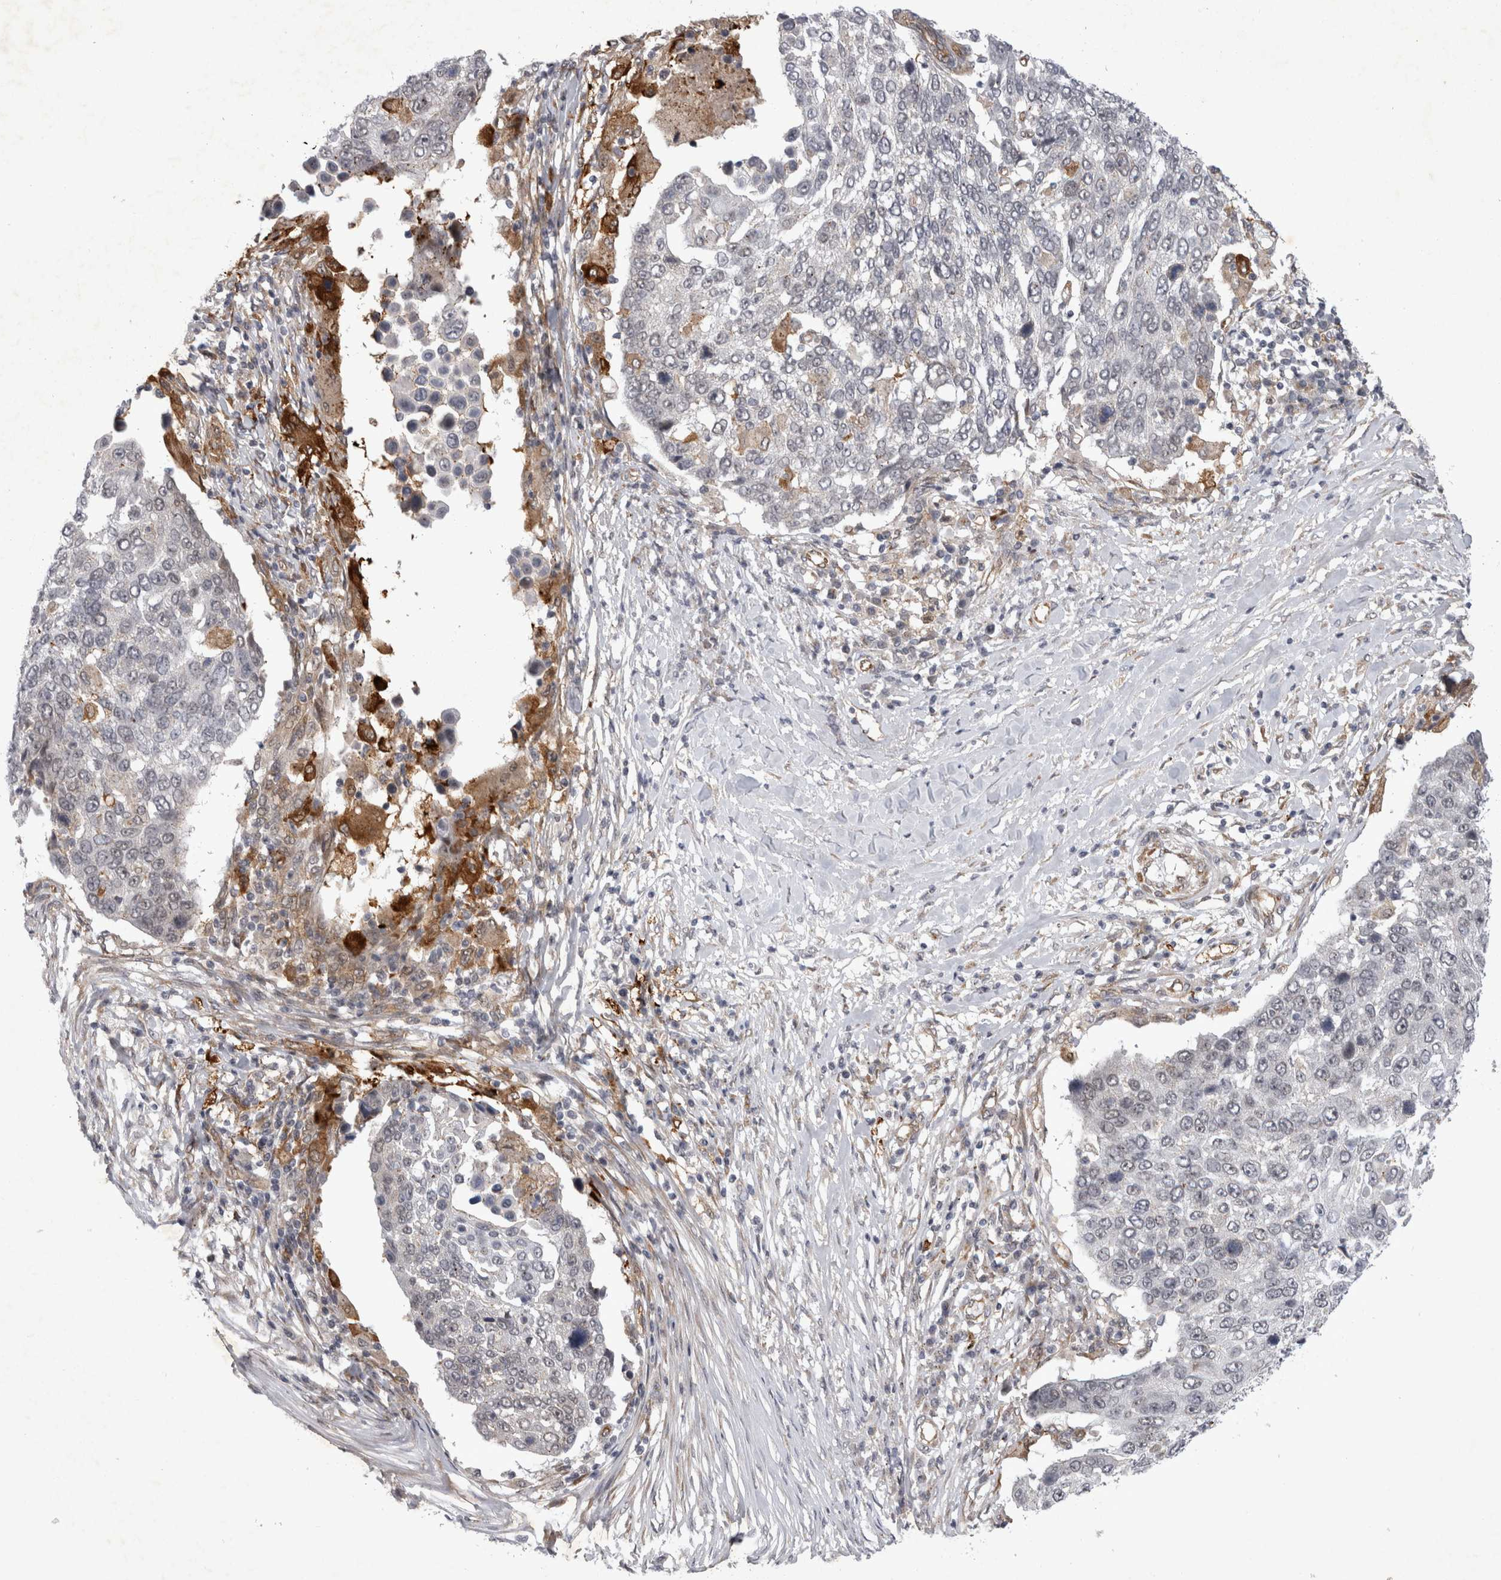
{"staining": {"intensity": "negative", "quantity": "none", "location": "none"}, "tissue": "lung cancer", "cell_type": "Tumor cells", "image_type": "cancer", "snomed": [{"axis": "morphology", "description": "Squamous cell carcinoma, NOS"}, {"axis": "topography", "description": "Lung"}], "caption": "There is no significant positivity in tumor cells of lung squamous cell carcinoma.", "gene": "PARP11", "patient": {"sex": "male", "age": 66}}